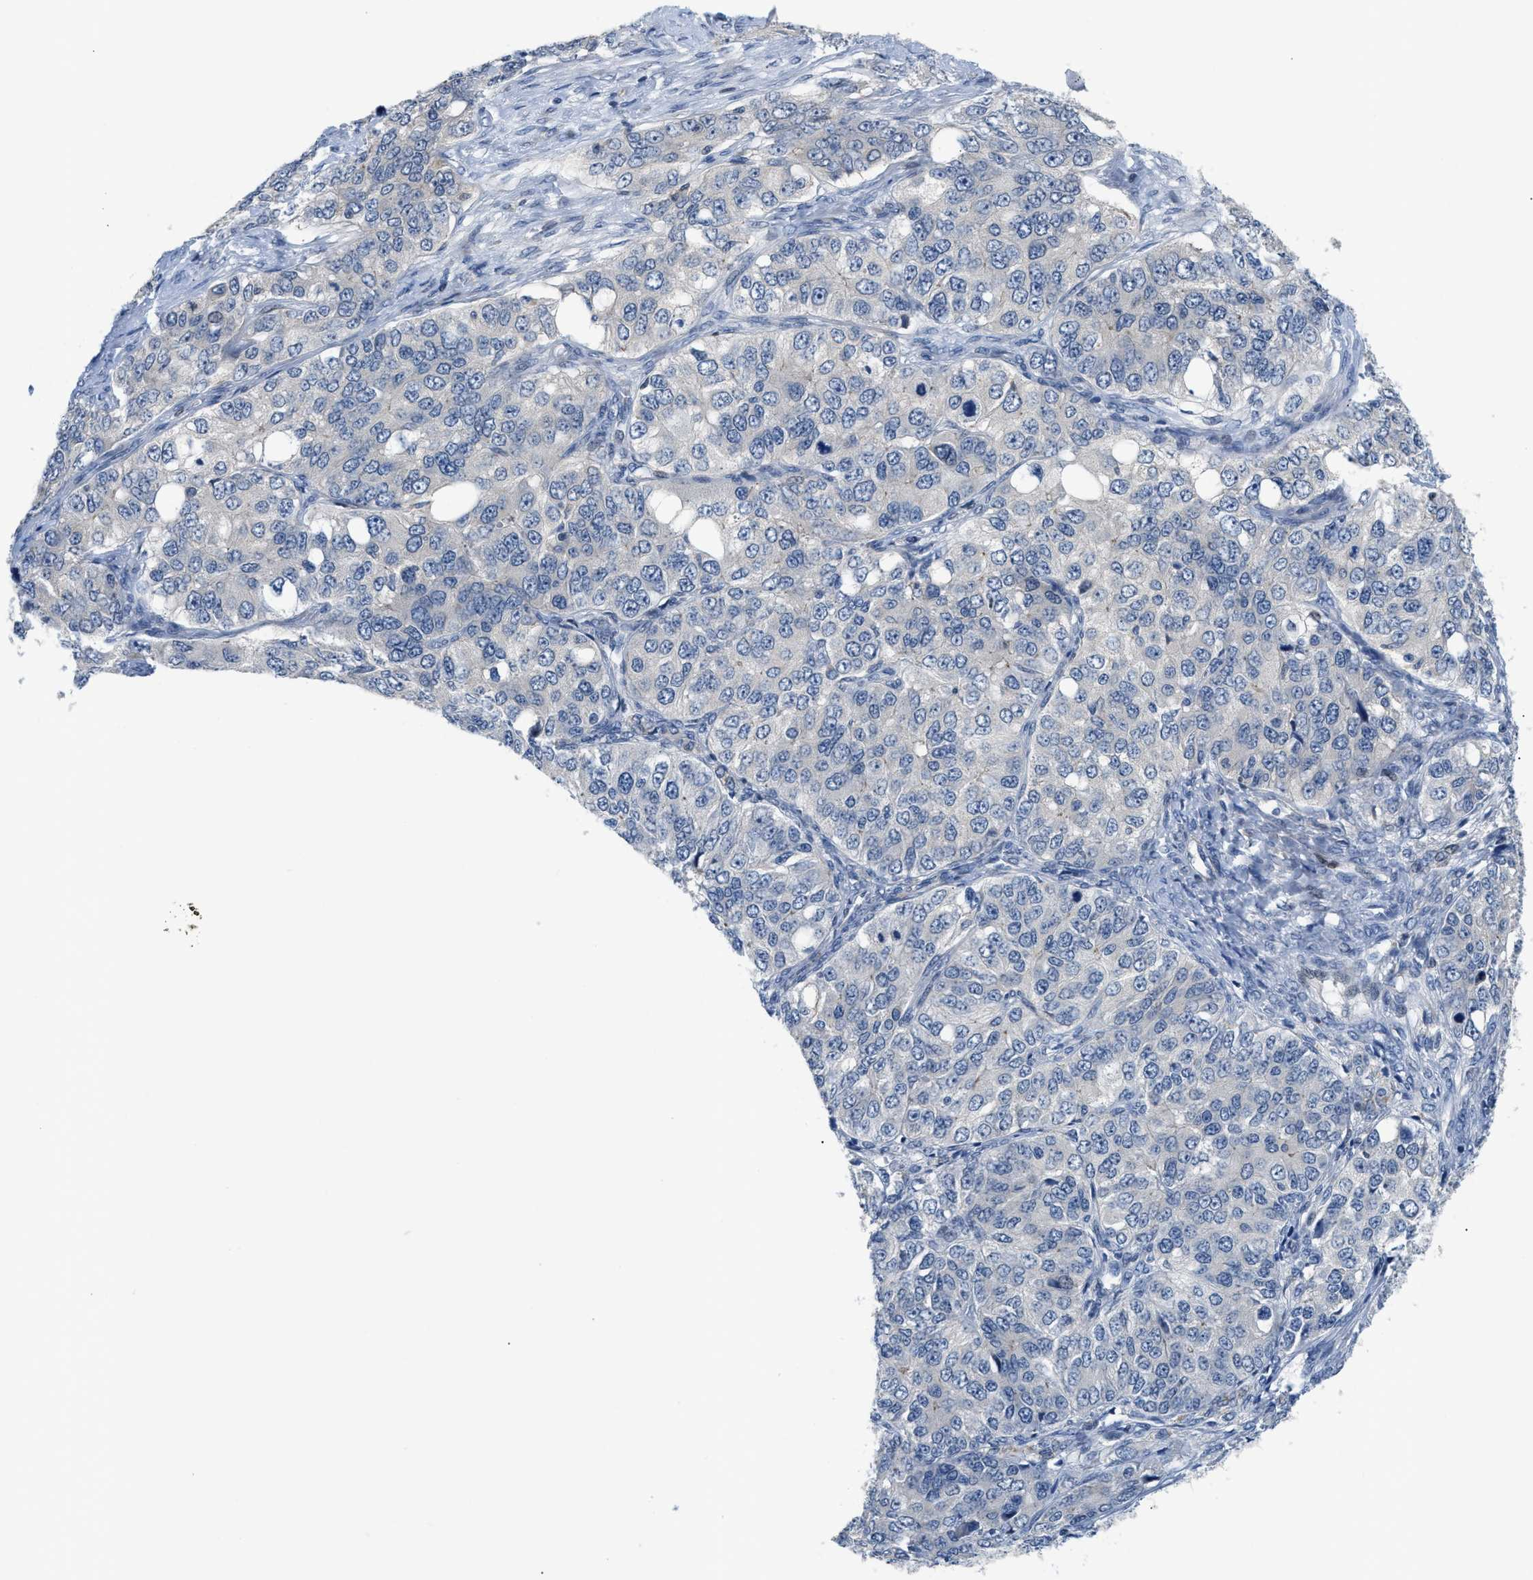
{"staining": {"intensity": "negative", "quantity": "none", "location": "none"}, "tissue": "ovarian cancer", "cell_type": "Tumor cells", "image_type": "cancer", "snomed": [{"axis": "morphology", "description": "Carcinoma, endometroid"}, {"axis": "topography", "description": "Ovary"}], "caption": "Ovarian endometroid carcinoma was stained to show a protein in brown. There is no significant expression in tumor cells. (Brightfield microscopy of DAB (3,3'-diaminobenzidine) immunohistochemistry (IHC) at high magnification).", "gene": "FDCSP", "patient": {"sex": "female", "age": 51}}